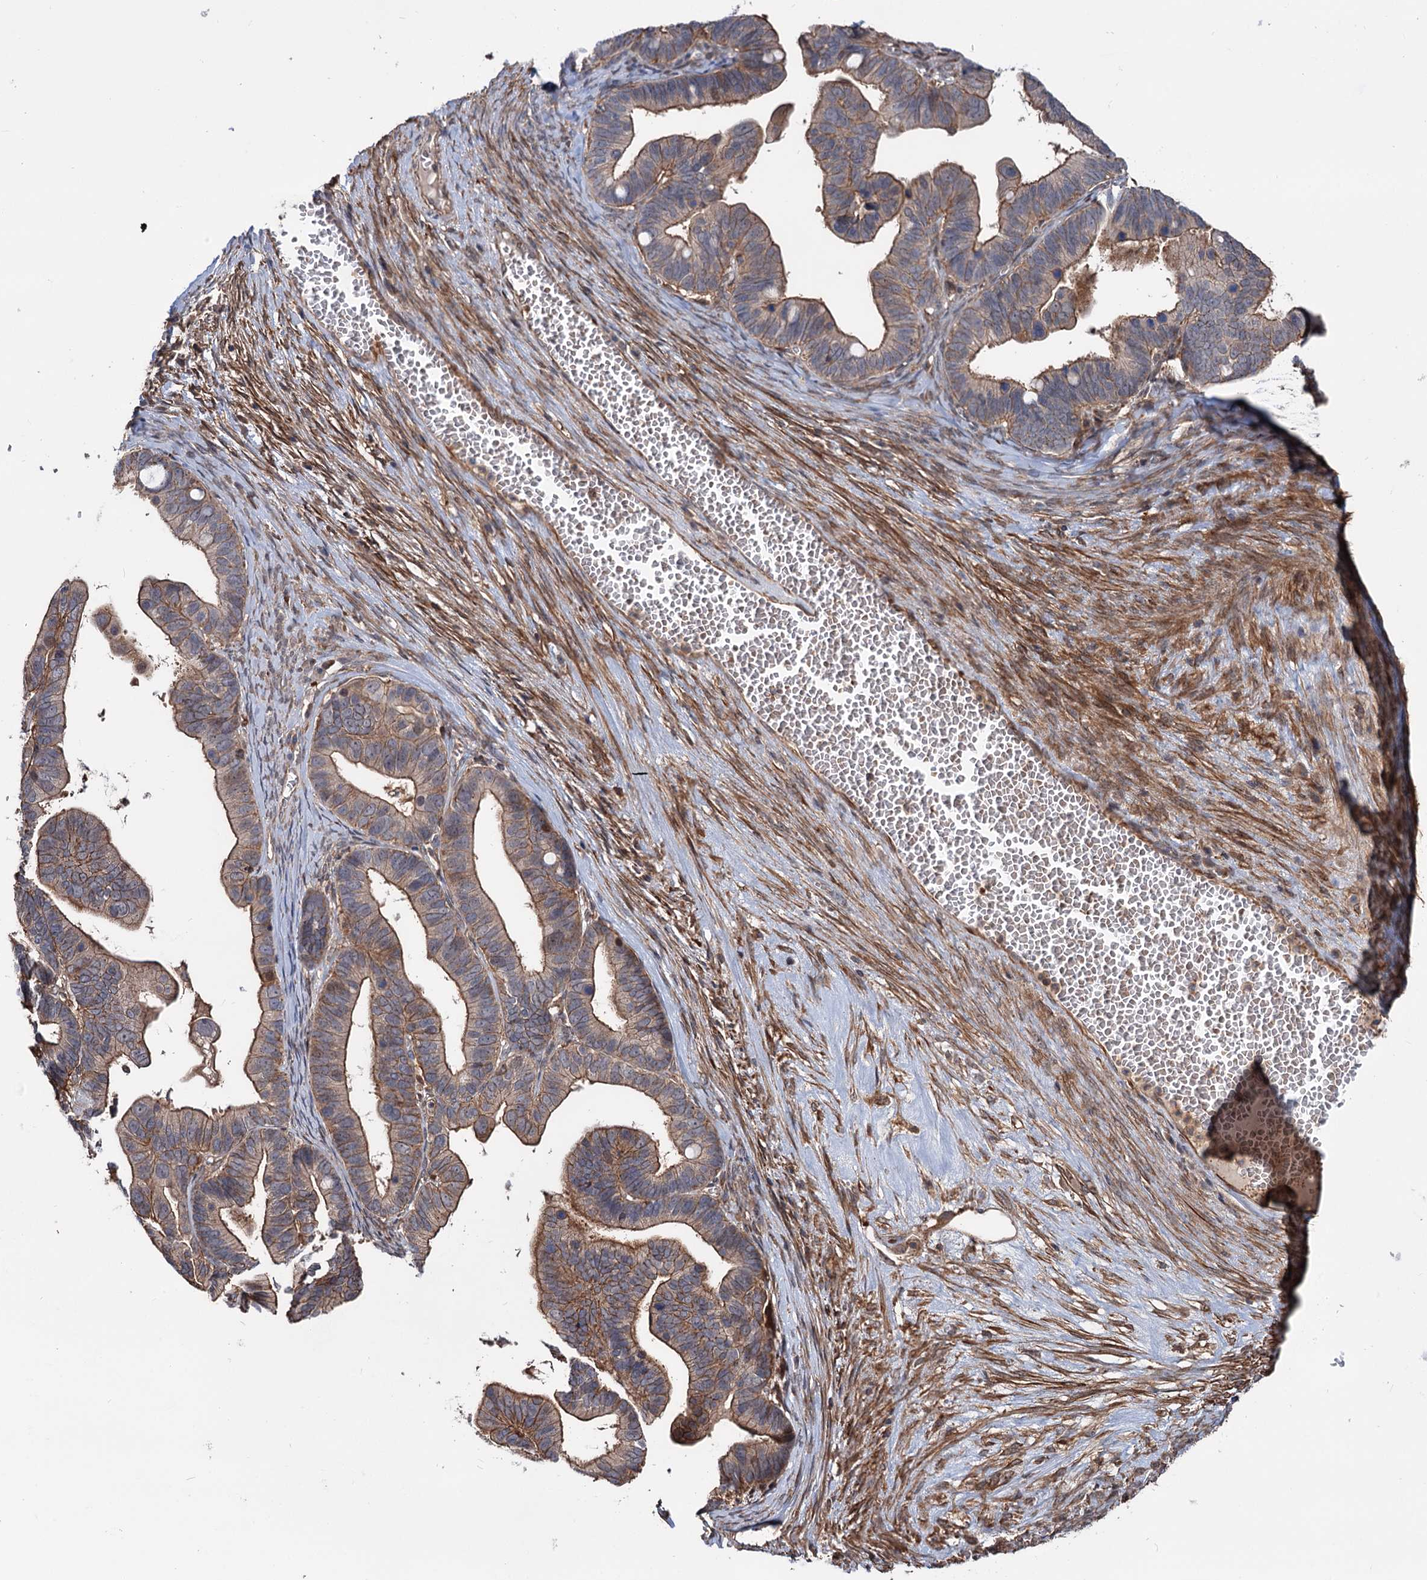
{"staining": {"intensity": "moderate", "quantity": ">75%", "location": "cytoplasmic/membranous"}, "tissue": "ovarian cancer", "cell_type": "Tumor cells", "image_type": "cancer", "snomed": [{"axis": "morphology", "description": "Cystadenocarcinoma, serous, NOS"}, {"axis": "topography", "description": "Ovary"}], "caption": "The immunohistochemical stain shows moderate cytoplasmic/membranous expression in tumor cells of ovarian cancer (serous cystadenocarcinoma) tissue. (DAB (3,3'-diaminobenzidine) IHC, brown staining for protein, blue staining for nuclei).", "gene": "GRIP1", "patient": {"sex": "female", "age": 56}}